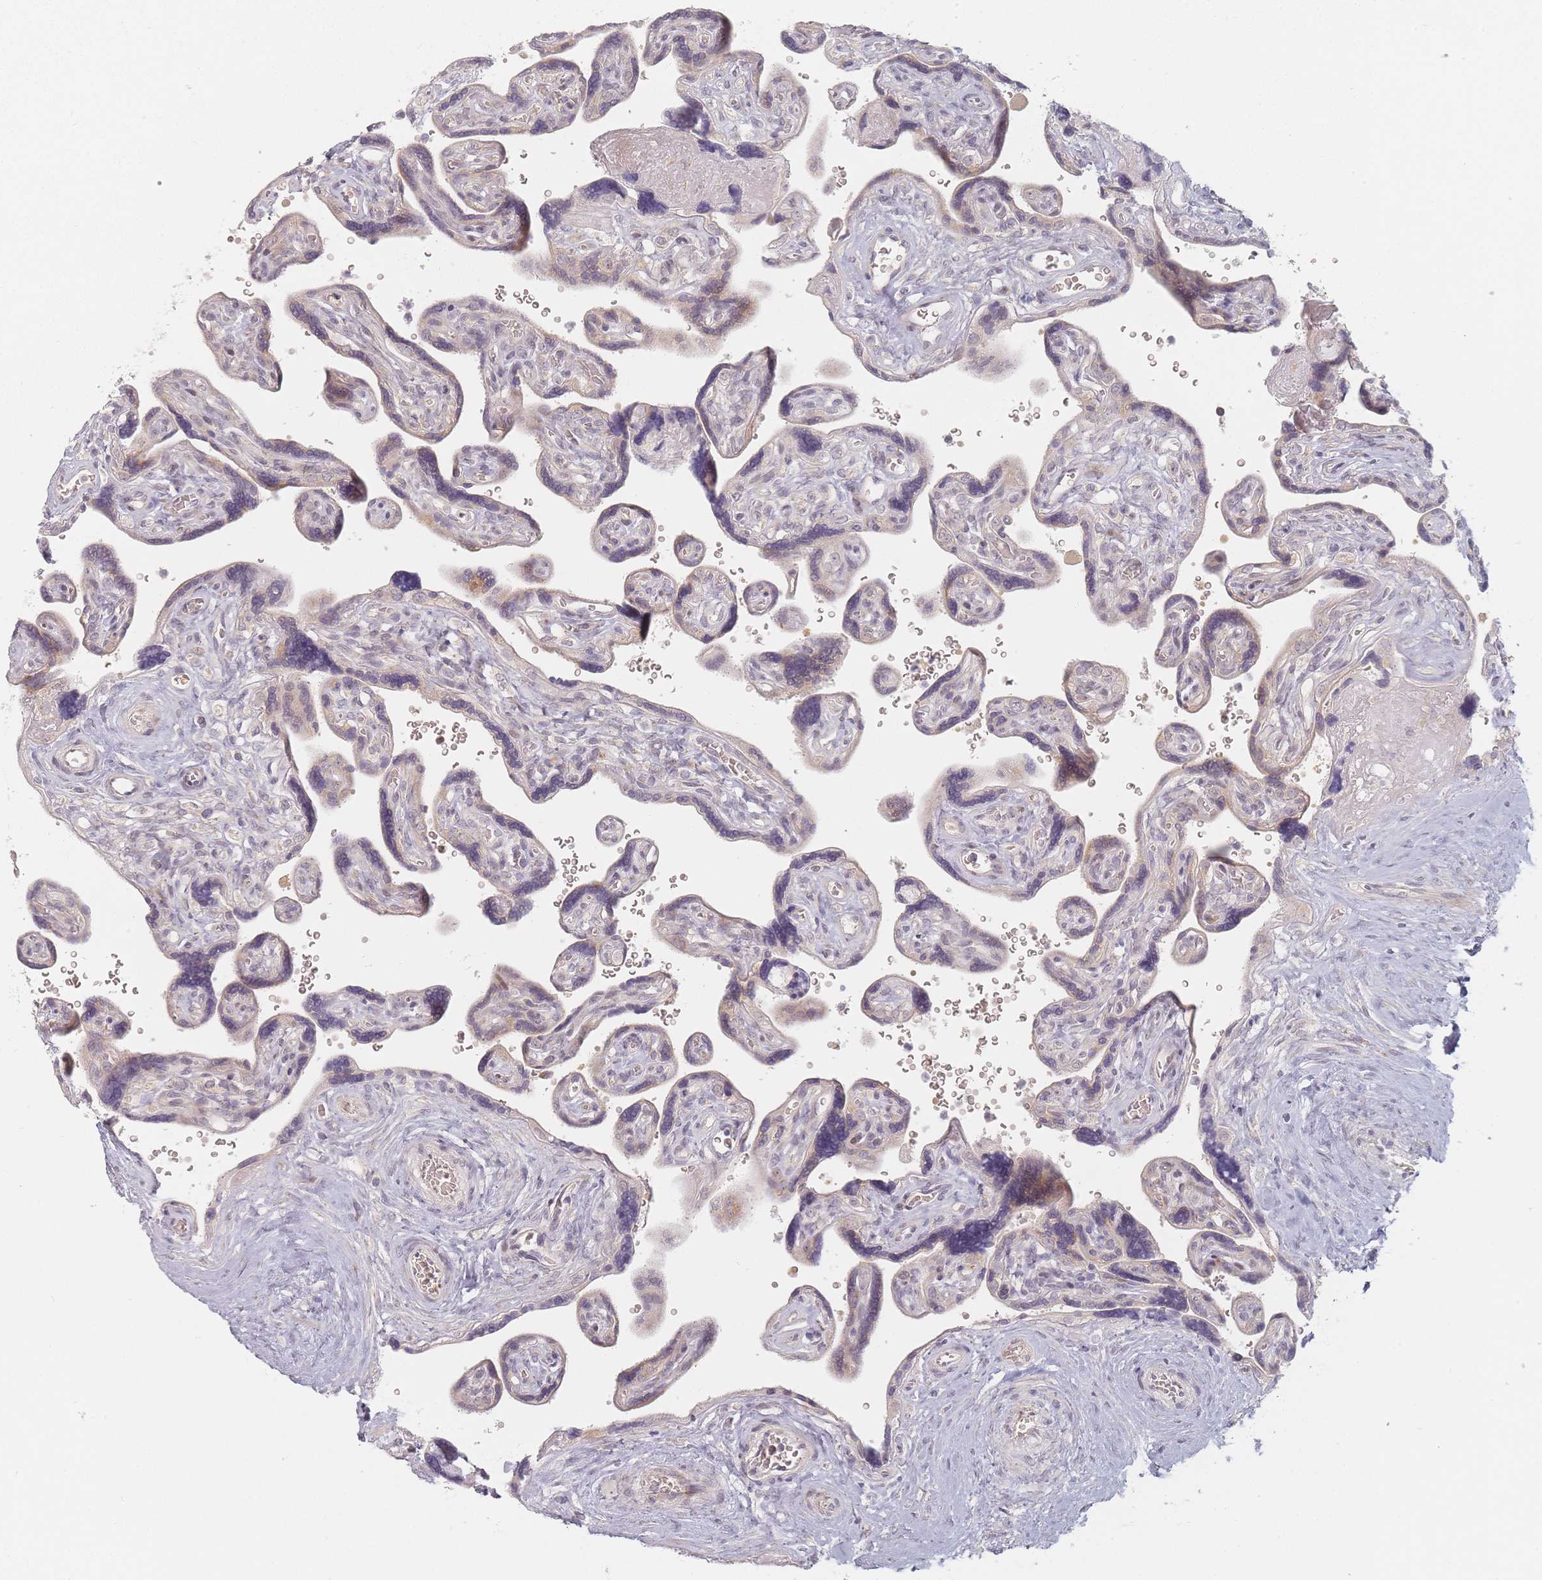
{"staining": {"intensity": "weak", "quantity": "25%-75%", "location": "cytoplasmic/membranous"}, "tissue": "placenta", "cell_type": "Trophoblastic cells", "image_type": "normal", "snomed": [{"axis": "morphology", "description": "Normal tissue, NOS"}, {"axis": "topography", "description": "Placenta"}], "caption": "Normal placenta demonstrates weak cytoplasmic/membranous positivity in approximately 25%-75% of trophoblastic cells, visualized by immunohistochemistry.", "gene": "ZKSCAN7", "patient": {"sex": "female", "age": 39}}